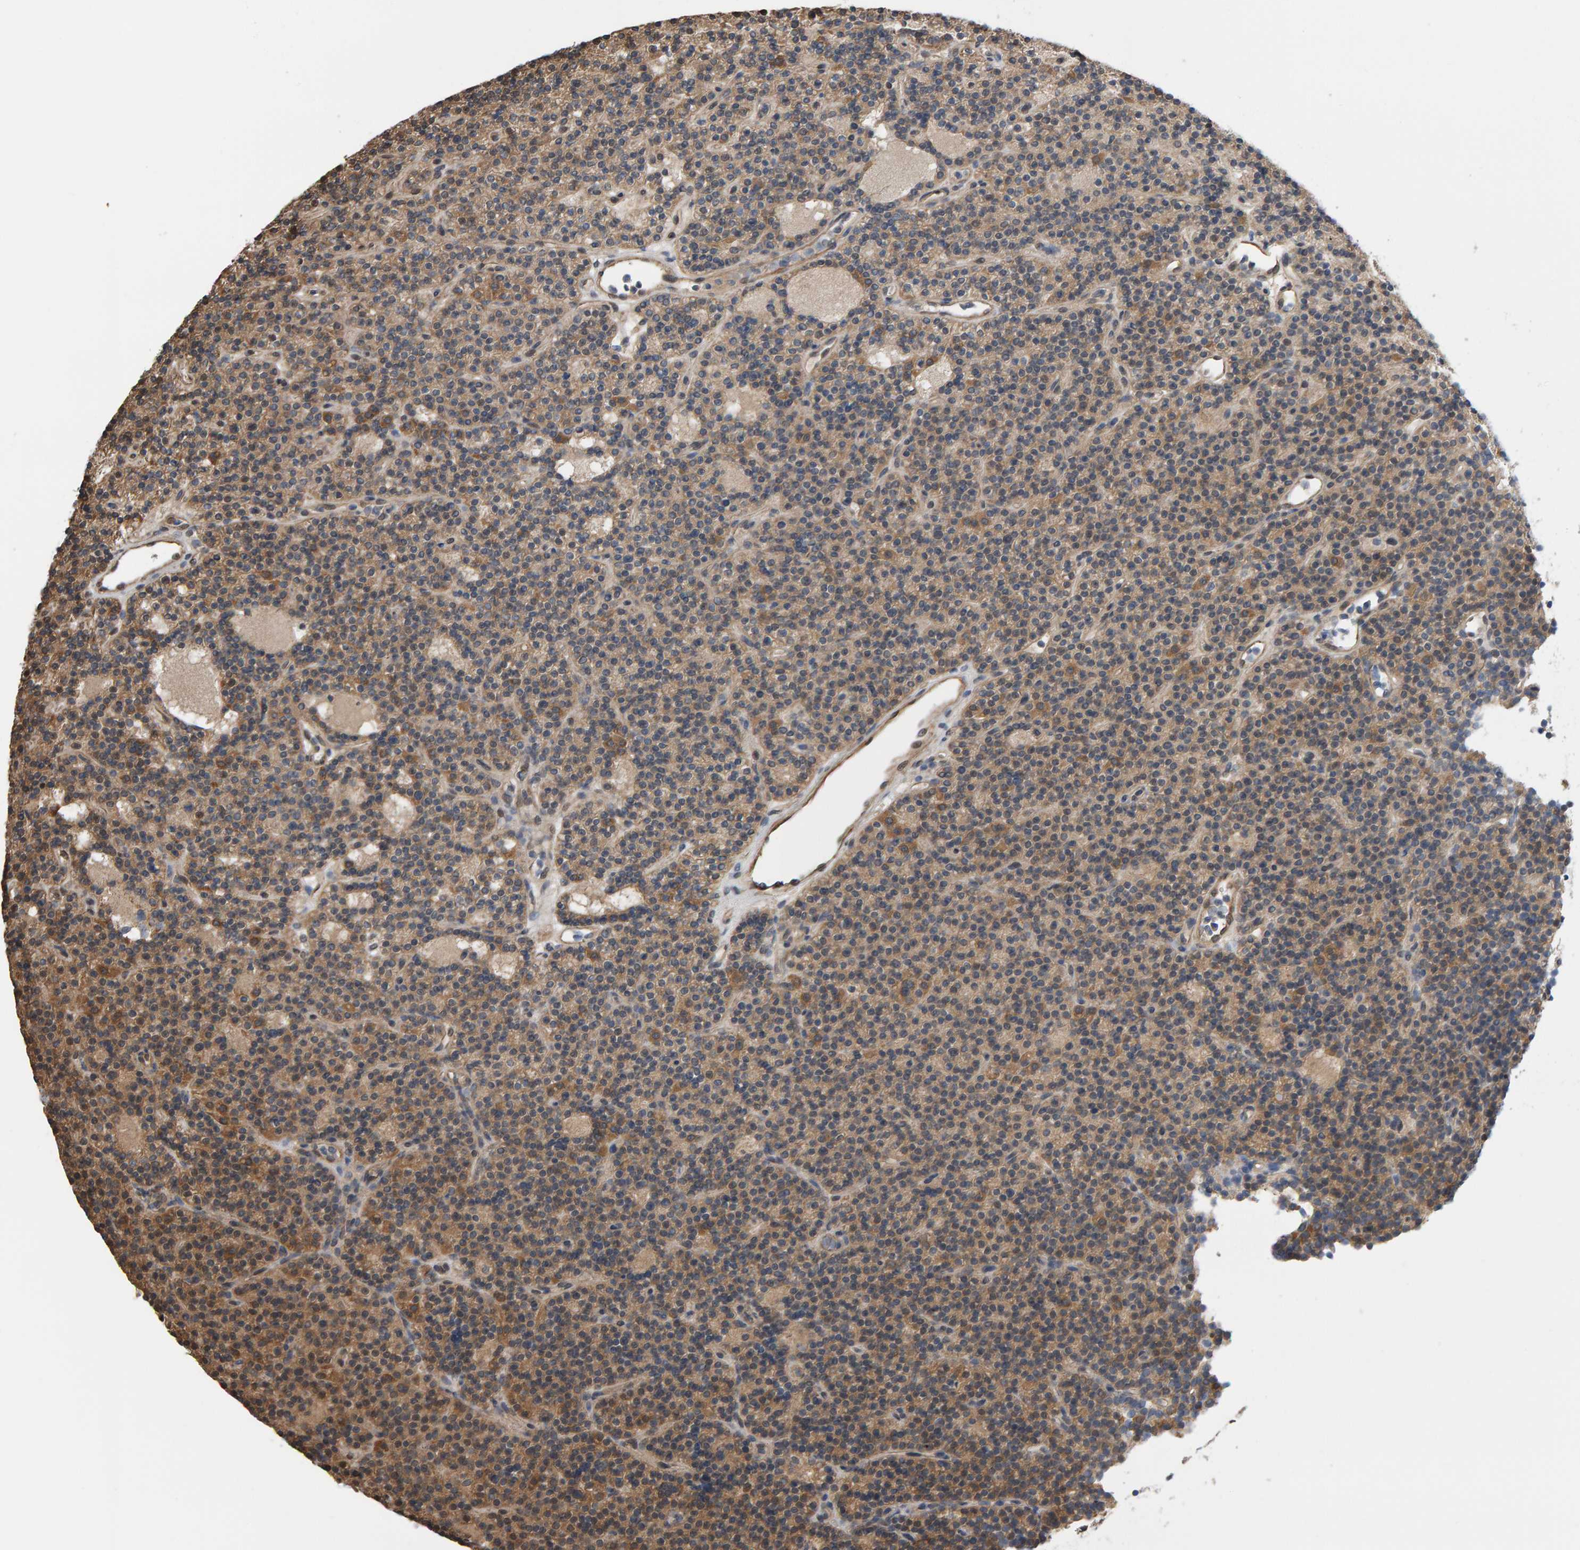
{"staining": {"intensity": "weak", "quantity": ">75%", "location": "cytoplasmic/membranous"}, "tissue": "parathyroid gland", "cell_type": "Glandular cells", "image_type": "normal", "snomed": [{"axis": "morphology", "description": "Normal tissue, NOS"}, {"axis": "topography", "description": "Parathyroid gland"}], "caption": "High-power microscopy captured an IHC histopathology image of unremarkable parathyroid gland, revealing weak cytoplasmic/membranous expression in approximately >75% of glandular cells.", "gene": "COASY", "patient": {"sex": "male", "age": 75}}